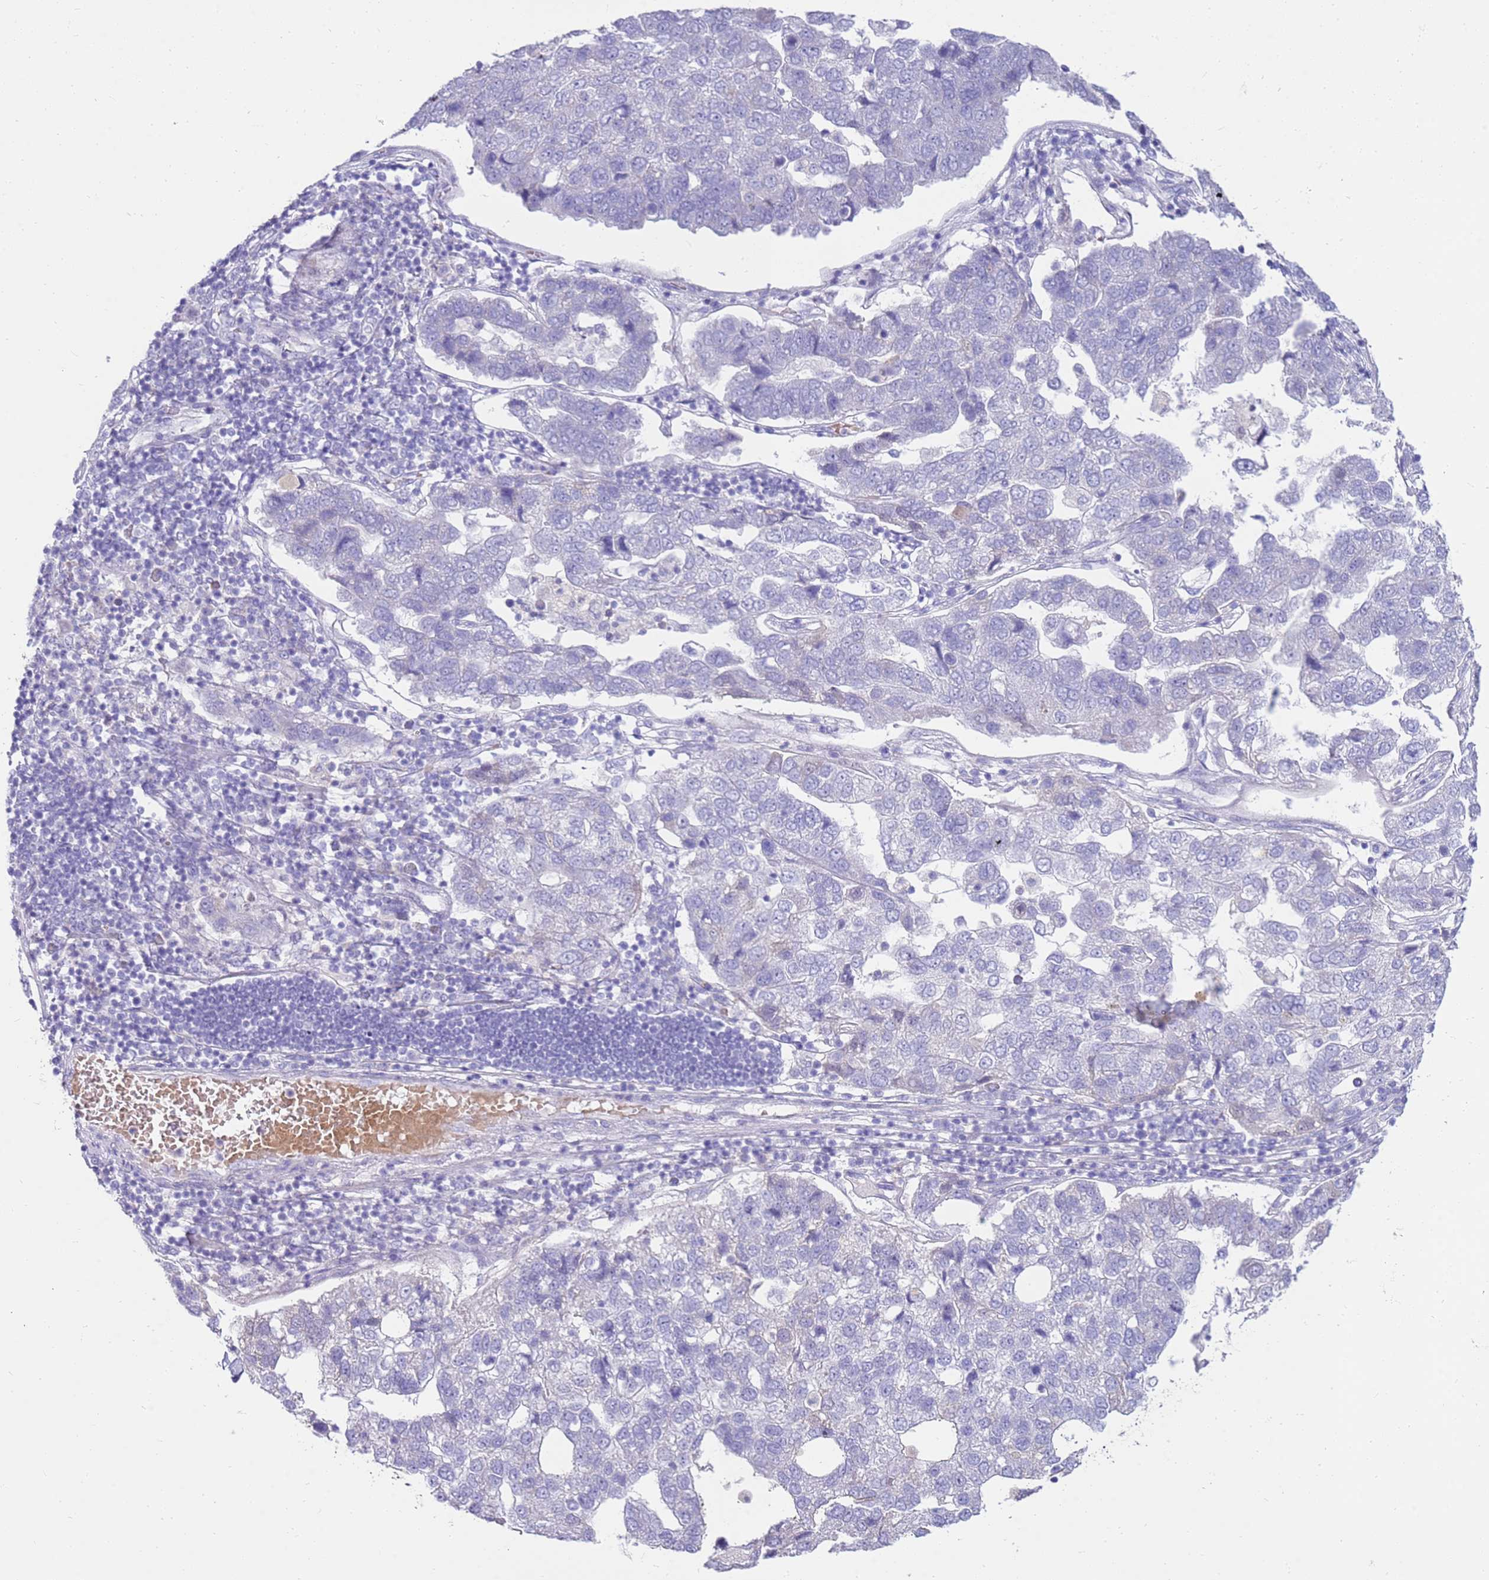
{"staining": {"intensity": "negative", "quantity": "none", "location": "none"}, "tissue": "pancreatic cancer", "cell_type": "Tumor cells", "image_type": "cancer", "snomed": [{"axis": "morphology", "description": "Adenocarcinoma, NOS"}, {"axis": "topography", "description": "Pancreas"}], "caption": "The immunohistochemistry micrograph has no significant expression in tumor cells of adenocarcinoma (pancreatic) tissue.", "gene": "EVPLL", "patient": {"sex": "female", "age": 61}}